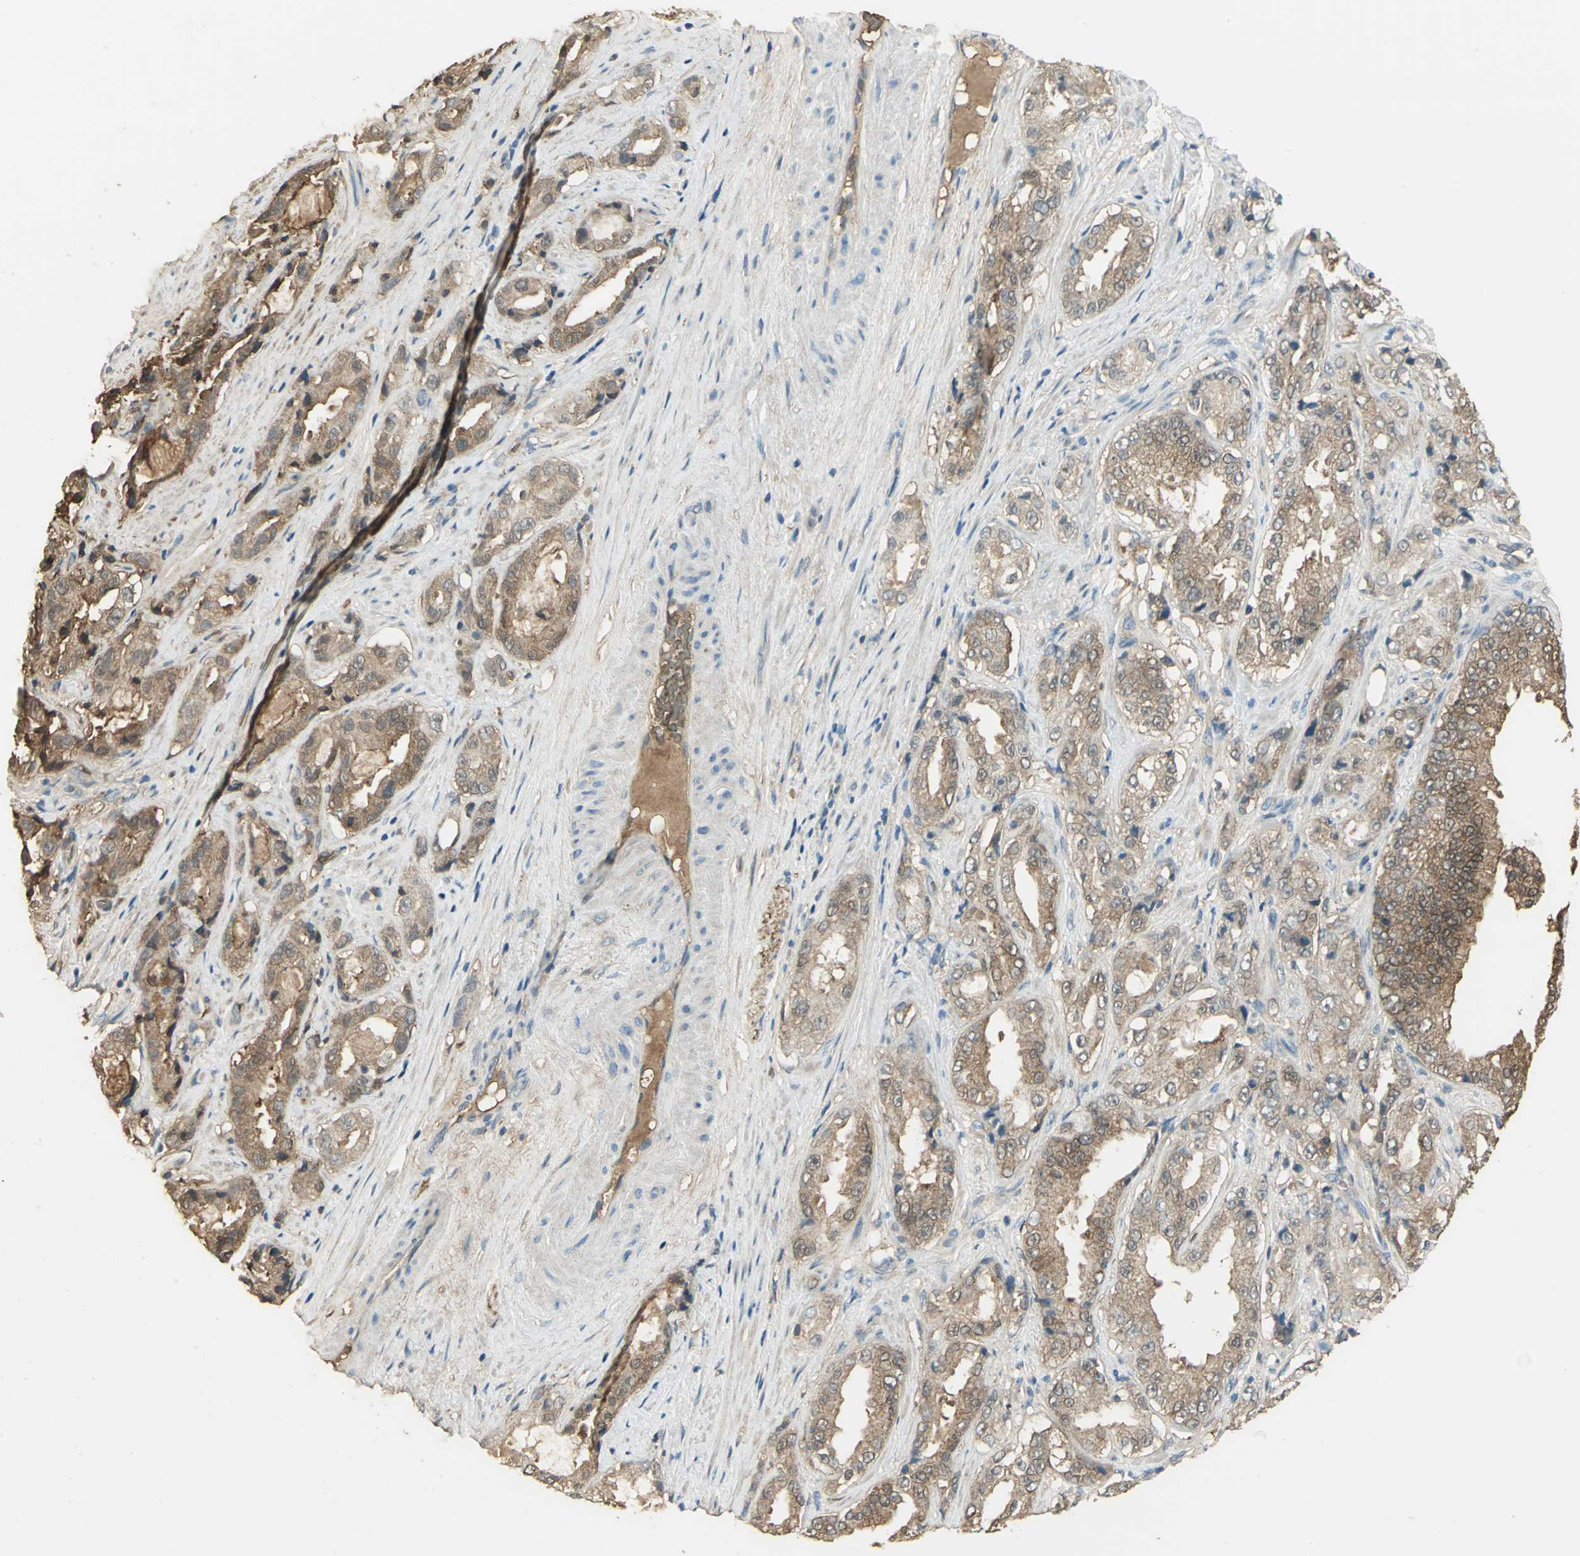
{"staining": {"intensity": "moderate", "quantity": ">75%", "location": "cytoplasmic/membranous"}, "tissue": "prostate cancer", "cell_type": "Tumor cells", "image_type": "cancer", "snomed": [{"axis": "morphology", "description": "Adenocarcinoma, High grade"}, {"axis": "topography", "description": "Prostate"}], "caption": "Prostate adenocarcinoma (high-grade) stained with DAB IHC shows medium levels of moderate cytoplasmic/membranous staining in about >75% of tumor cells. (brown staining indicates protein expression, while blue staining denotes nuclei).", "gene": "DDAH1", "patient": {"sex": "male", "age": 73}}